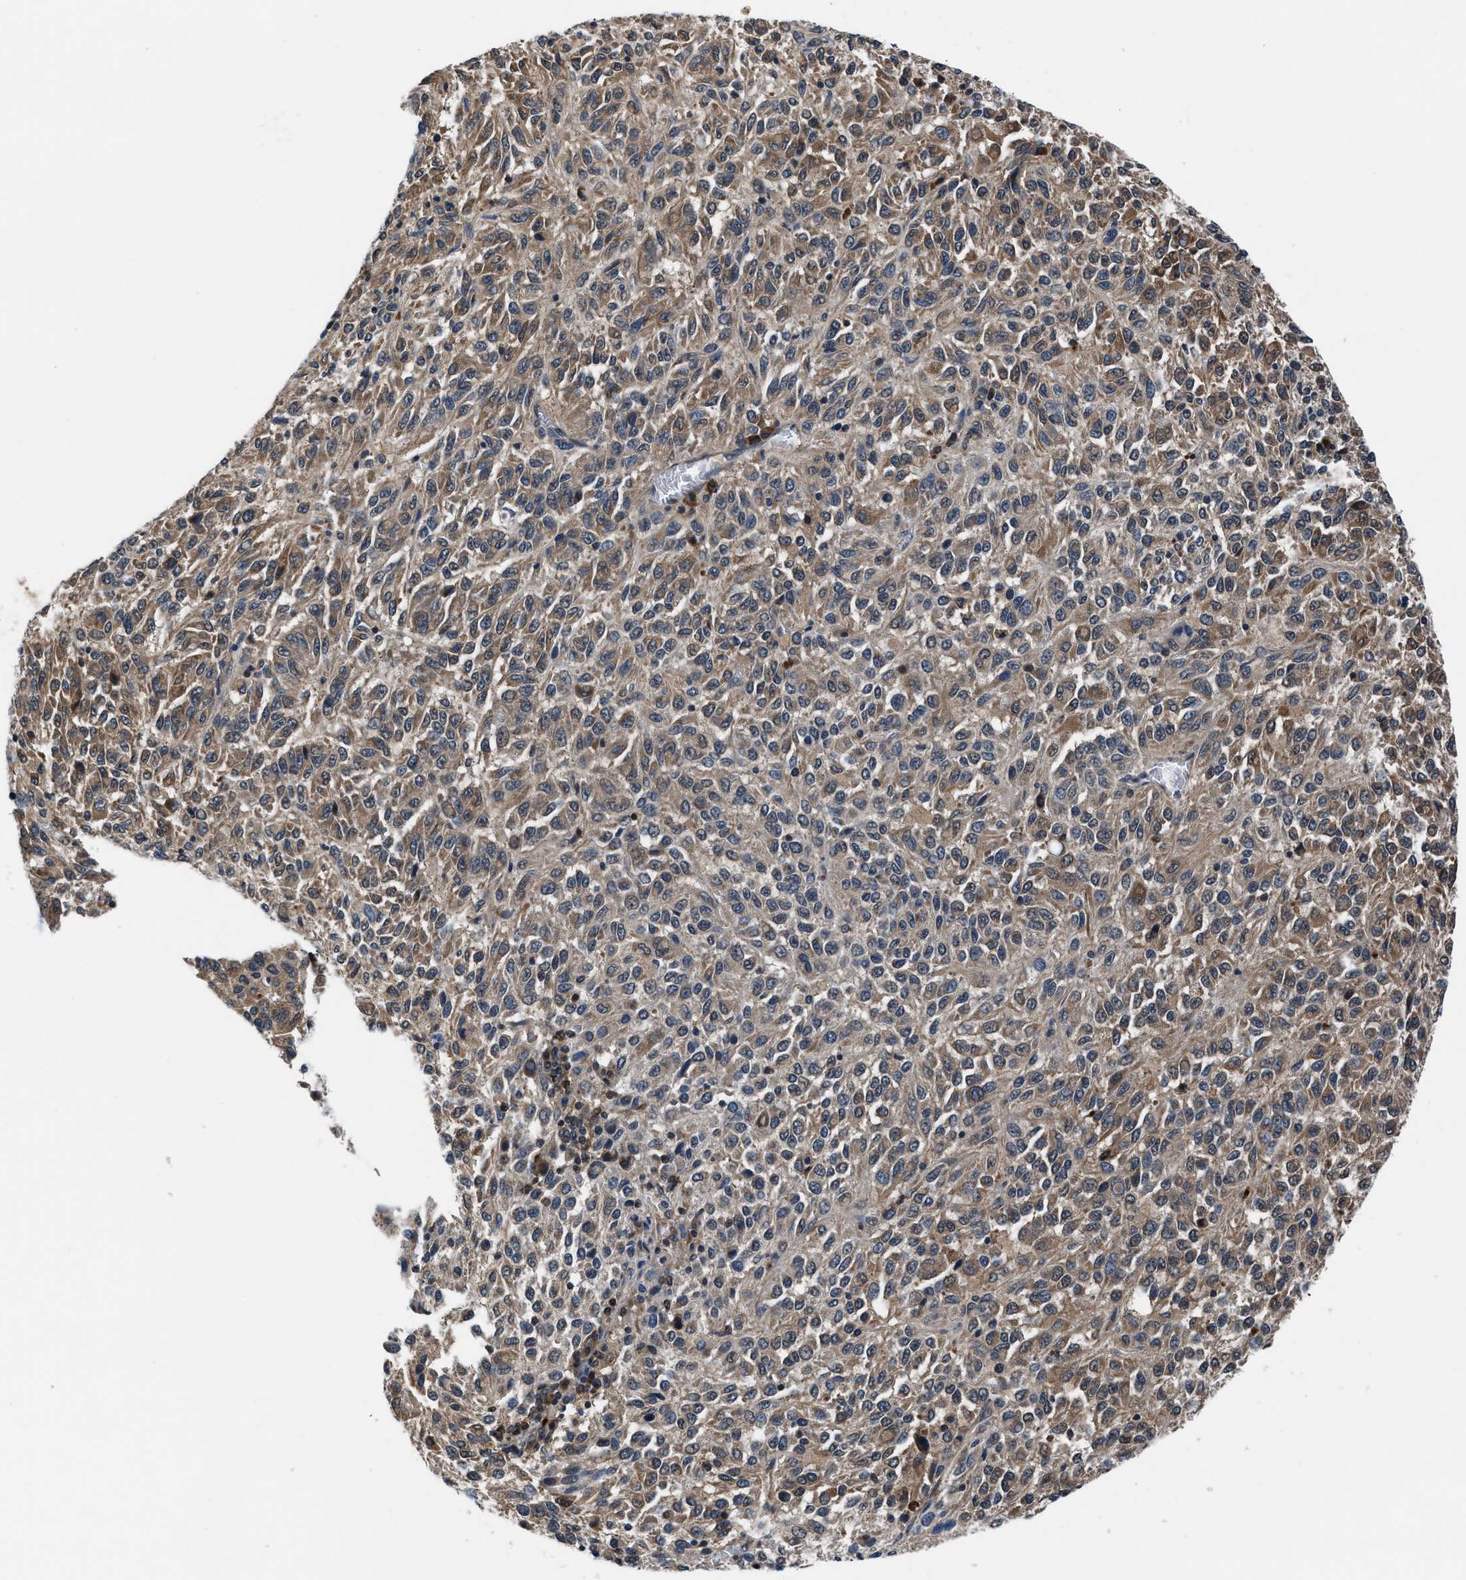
{"staining": {"intensity": "moderate", "quantity": ">75%", "location": "cytoplasmic/membranous"}, "tissue": "melanoma", "cell_type": "Tumor cells", "image_type": "cancer", "snomed": [{"axis": "morphology", "description": "Malignant melanoma, Metastatic site"}, {"axis": "topography", "description": "Lung"}], "caption": "Immunohistochemistry (IHC) histopathology image of neoplastic tissue: human melanoma stained using immunohistochemistry (IHC) exhibits medium levels of moderate protein expression localized specifically in the cytoplasmic/membranous of tumor cells, appearing as a cytoplasmic/membranous brown color.", "gene": "PRPSAP2", "patient": {"sex": "male", "age": 64}}